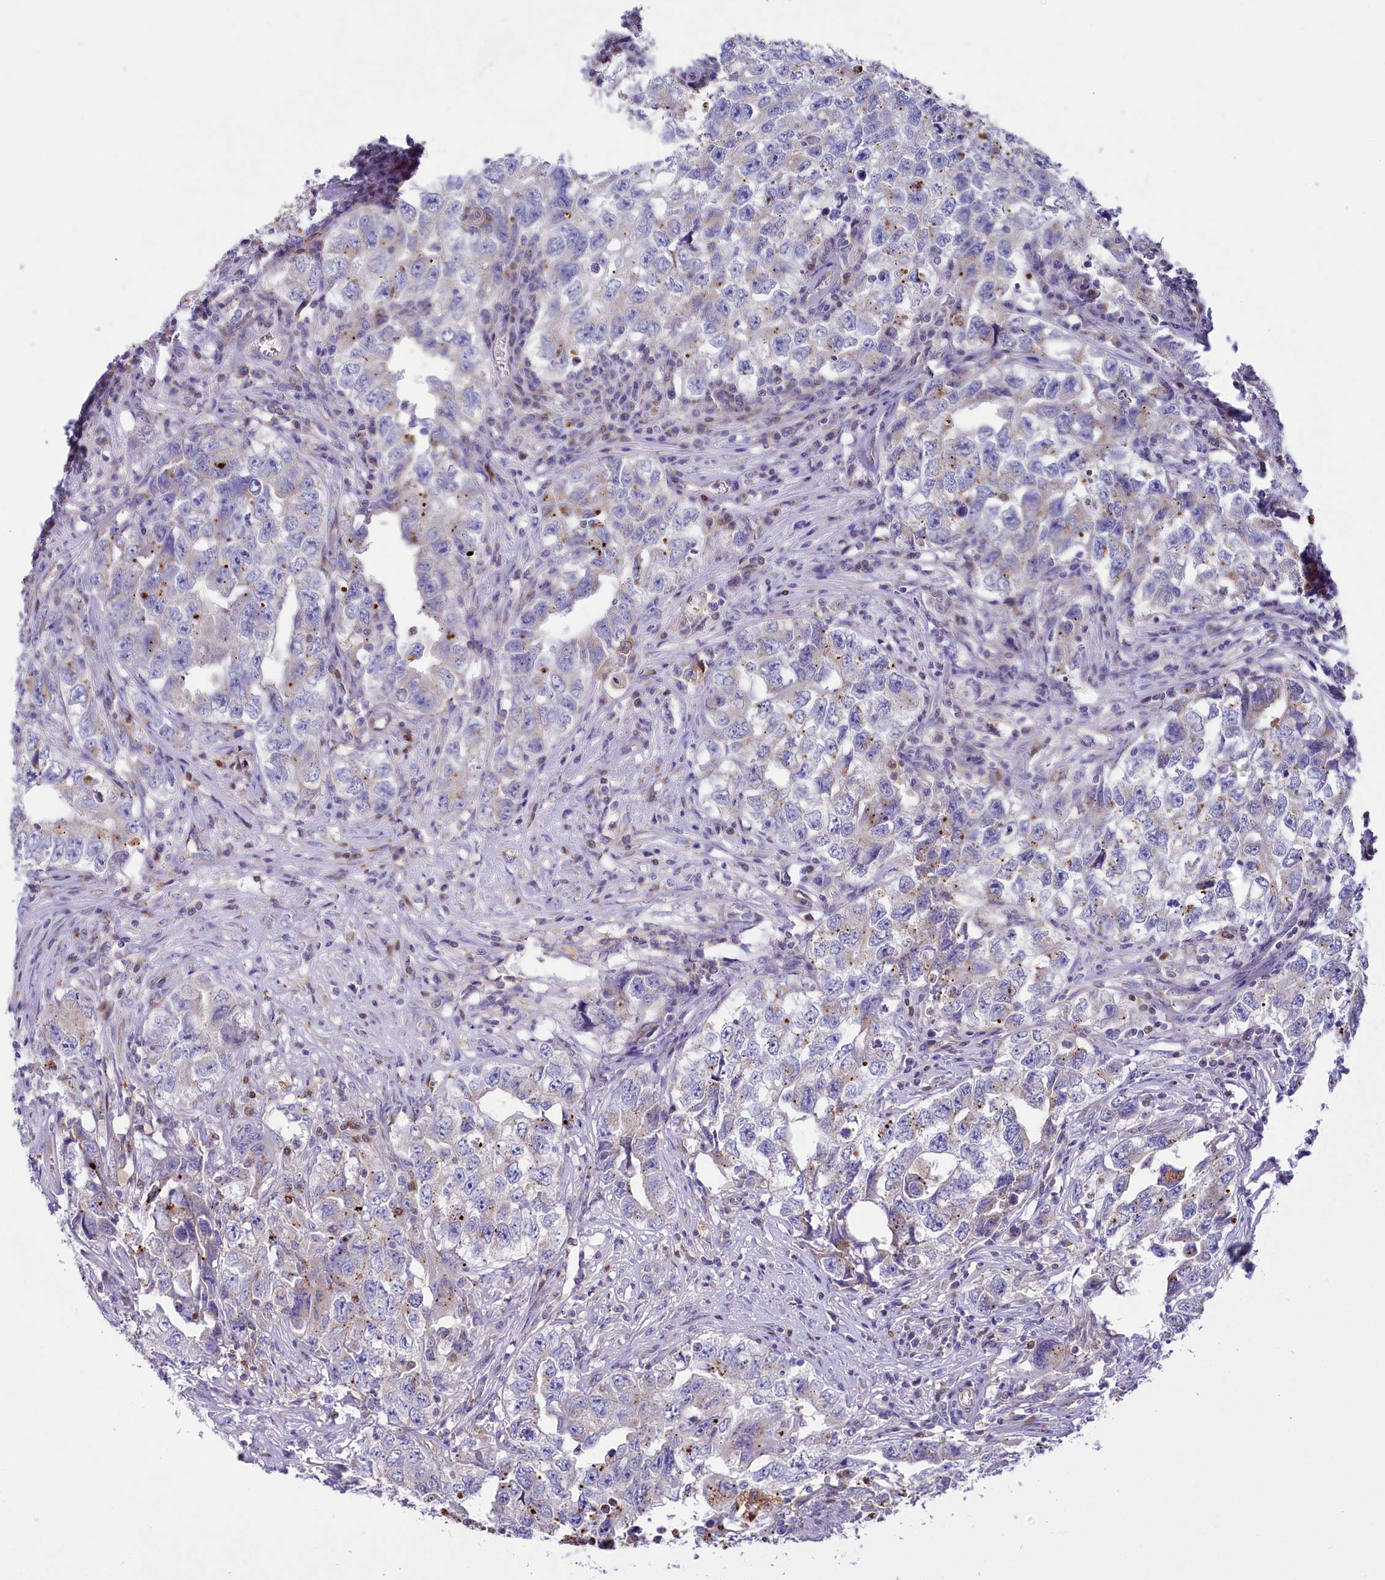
{"staining": {"intensity": "negative", "quantity": "none", "location": "none"}, "tissue": "testis cancer", "cell_type": "Tumor cells", "image_type": "cancer", "snomed": [{"axis": "morphology", "description": "Seminoma, NOS"}, {"axis": "morphology", "description": "Carcinoma, Embryonal, NOS"}, {"axis": "topography", "description": "Testis"}], "caption": "IHC of human testis seminoma shows no positivity in tumor cells.", "gene": "LMOD3", "patient": {"sex": "male", "age": 43}}